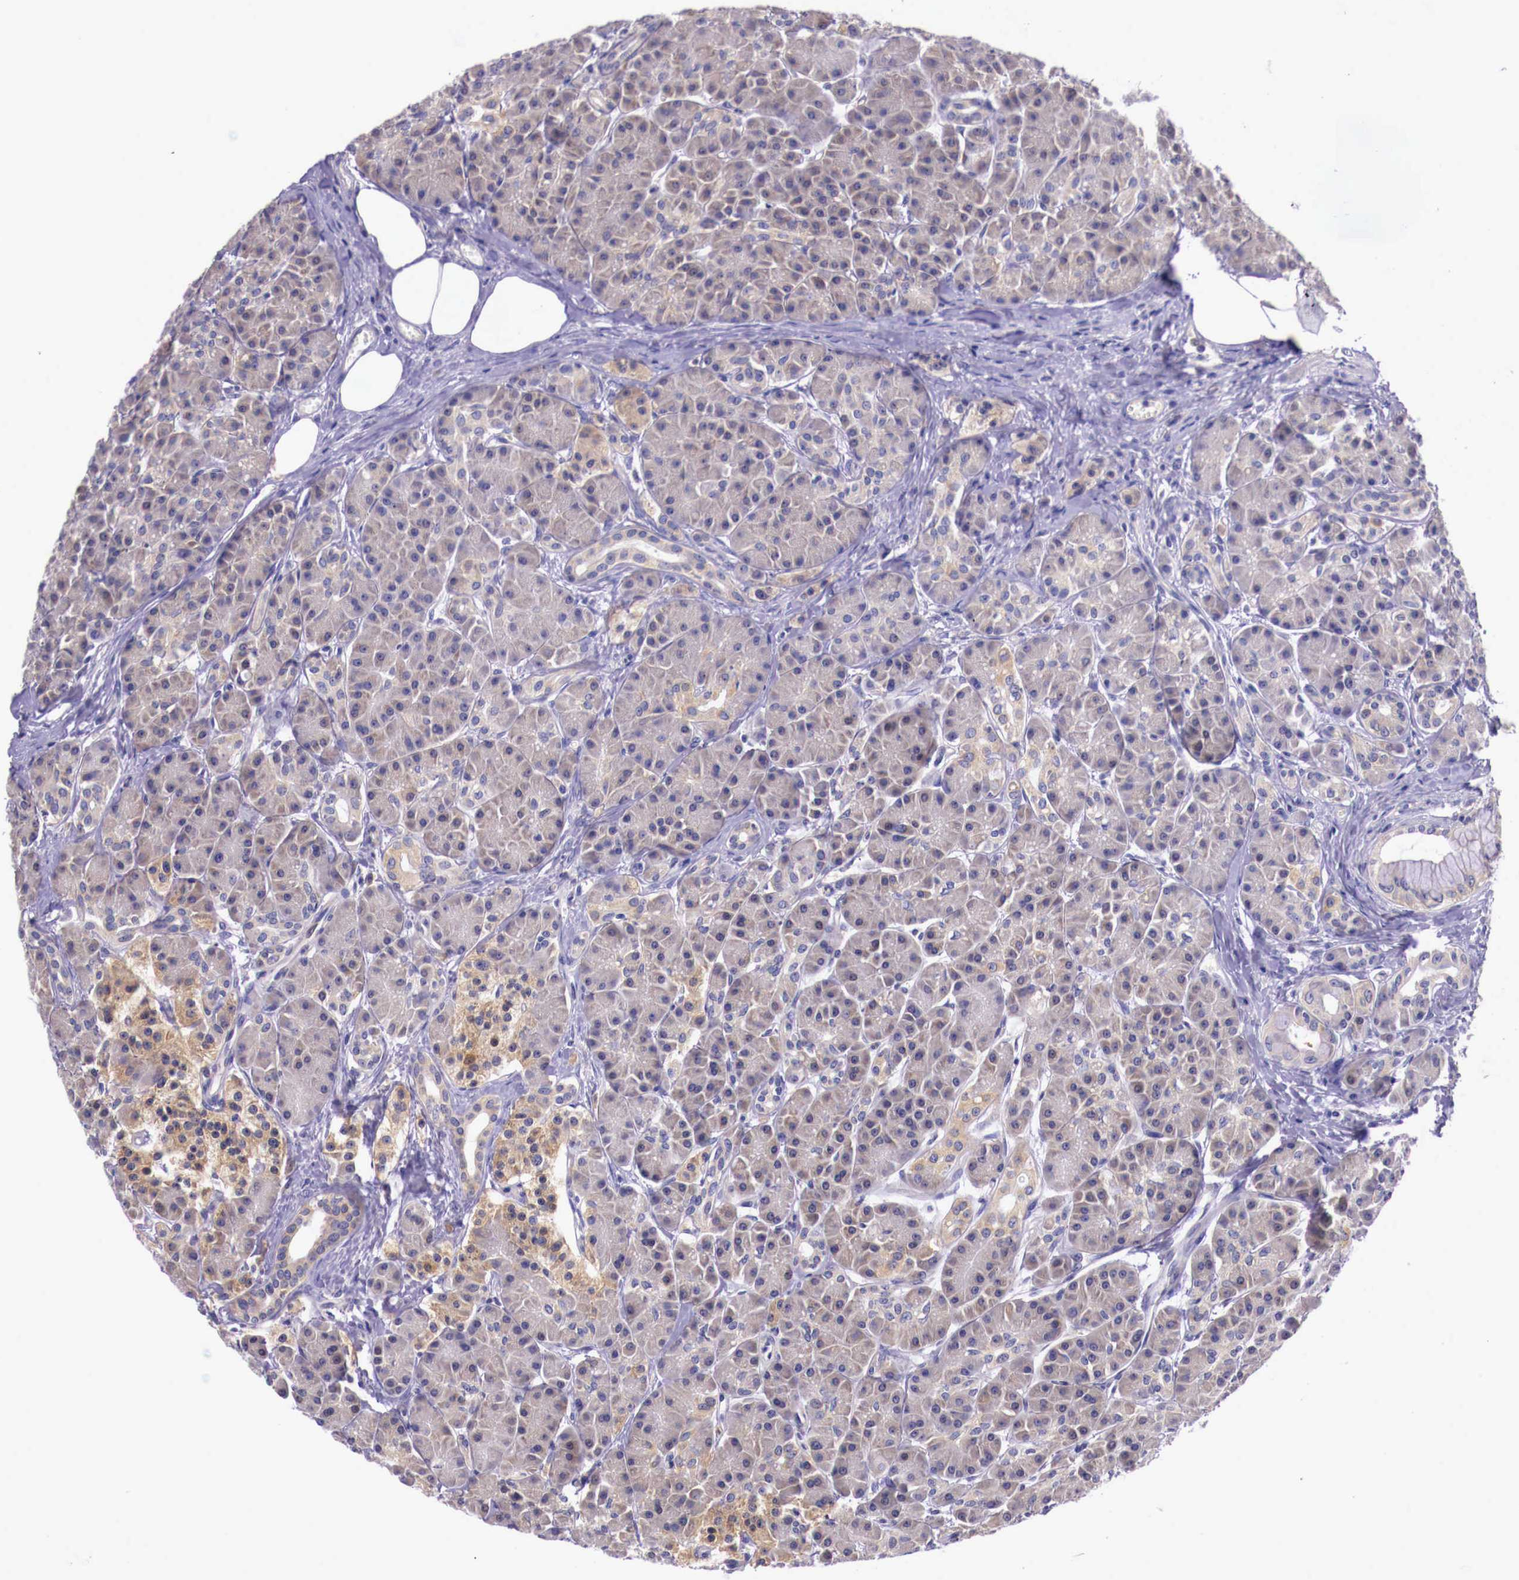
{"staining": {"intensity": "weak", "quantity": "25%-75%", "location": "cytoplasmic/membranous"}, "tissue": "pancreas", "cell_type": "Exocrine glandular cells", "image_type": "normal", "snomed": [{"axis": "morphology", "description": "Normal tissue, NOS"}, {"axis": "topography", "description": "Pancreas"}], "caption": "Weak cytoplasmic/membranous positivity for a protein is present in about 25%-75% of exocrine glandular cells of benign pancreas using IHC.", "gene": "GRIPAP1", "patient": {"sex": "male", "age": 73}}